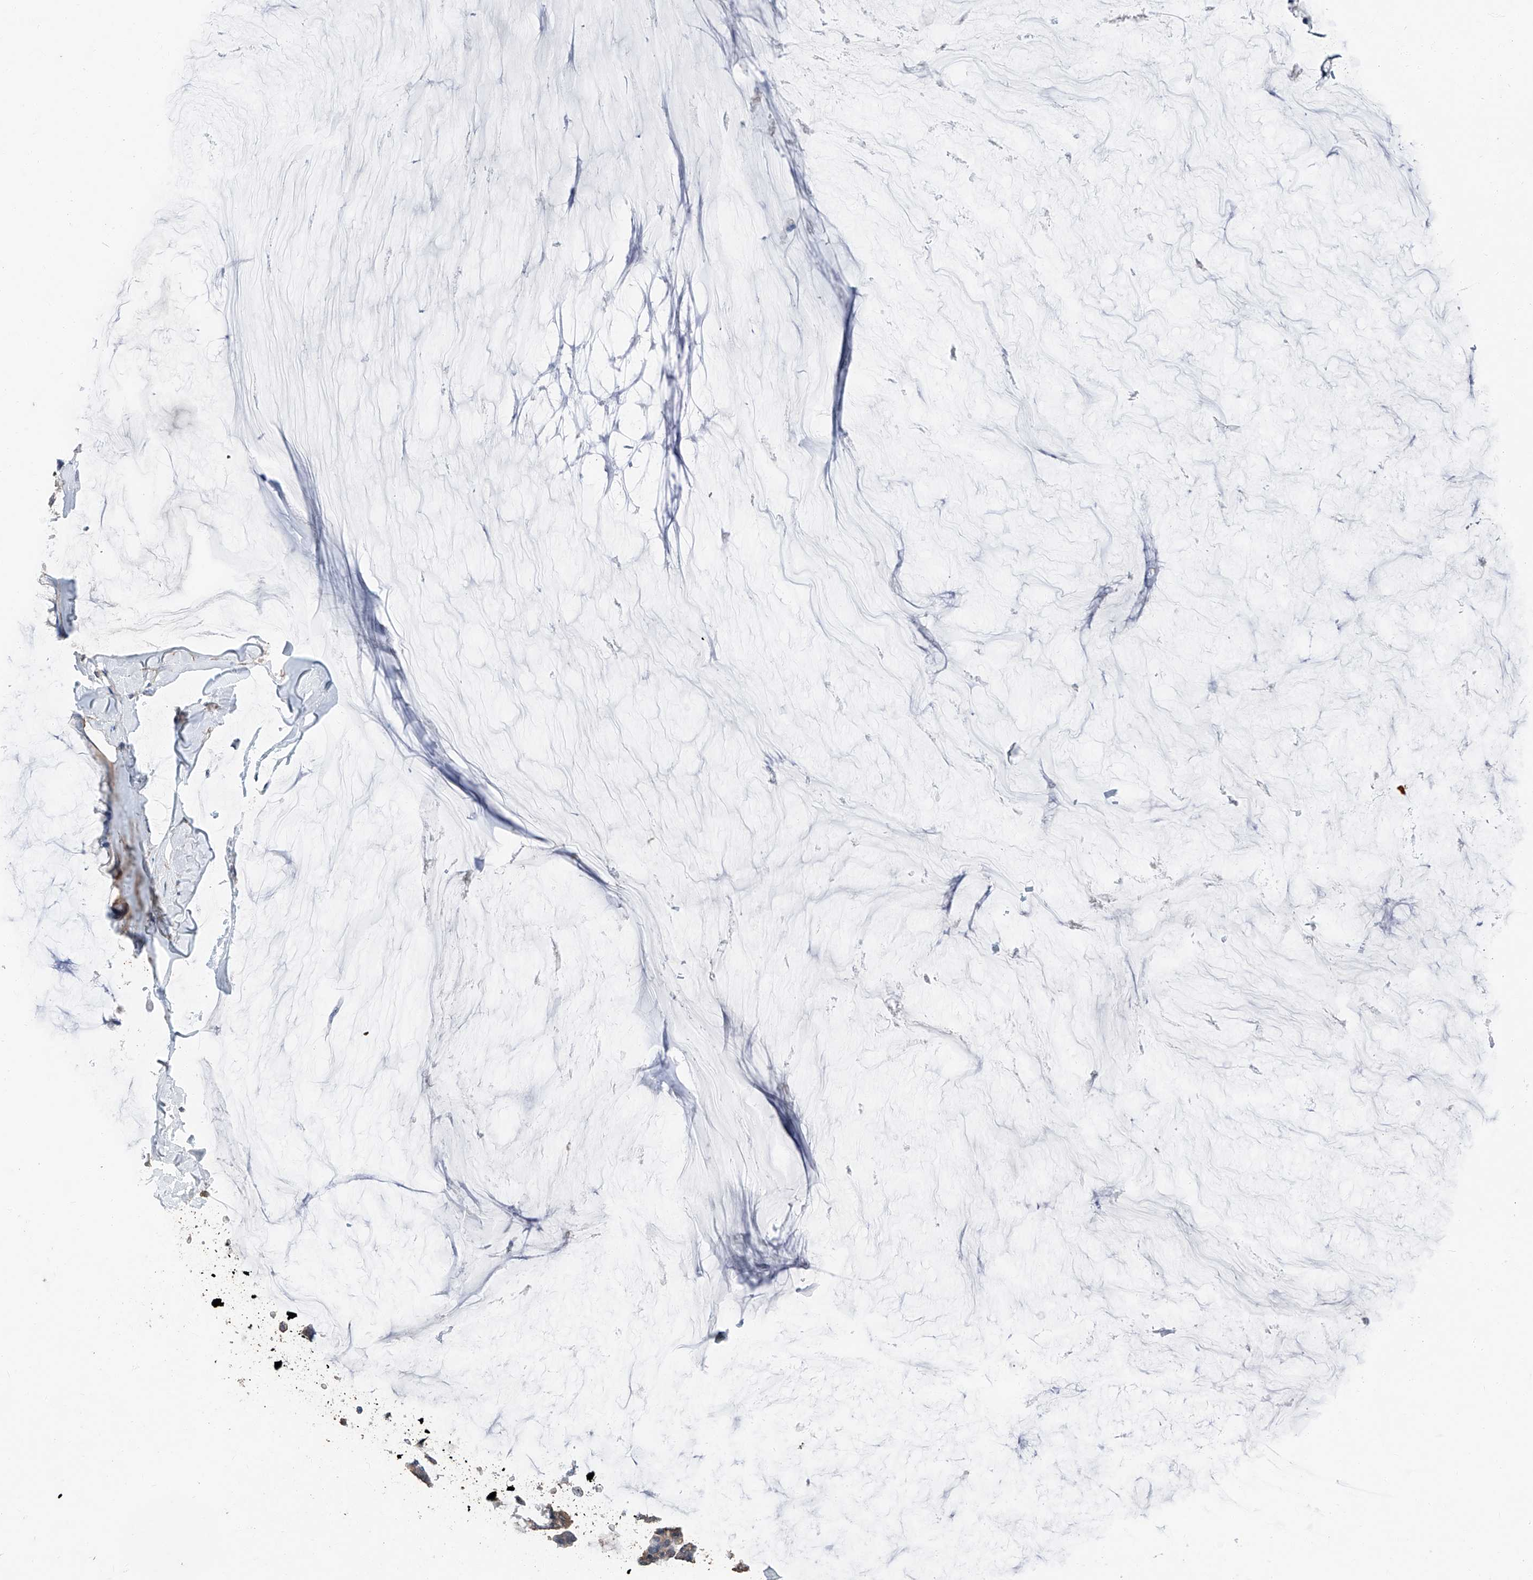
{"staining": {"intensity": "negative", "quantity": "none", "location": "none"}, "tissue": "ovarian cancer", "cell_type": "Tumor cells", "image_type": "cancer", "snomed": [{"axis": "morphology", "description": "Cystadenocarcinoma, mucinous, NOS"}, {"axis": "topography", "description": "Ovary"}], "caption": "Micrograph shows no significant protein expression in tumor cells of ovarian mucinous cystadenocarcinoma.", "gene": "MAMLD1", "patient": {"sex": "female", "age": 39}}